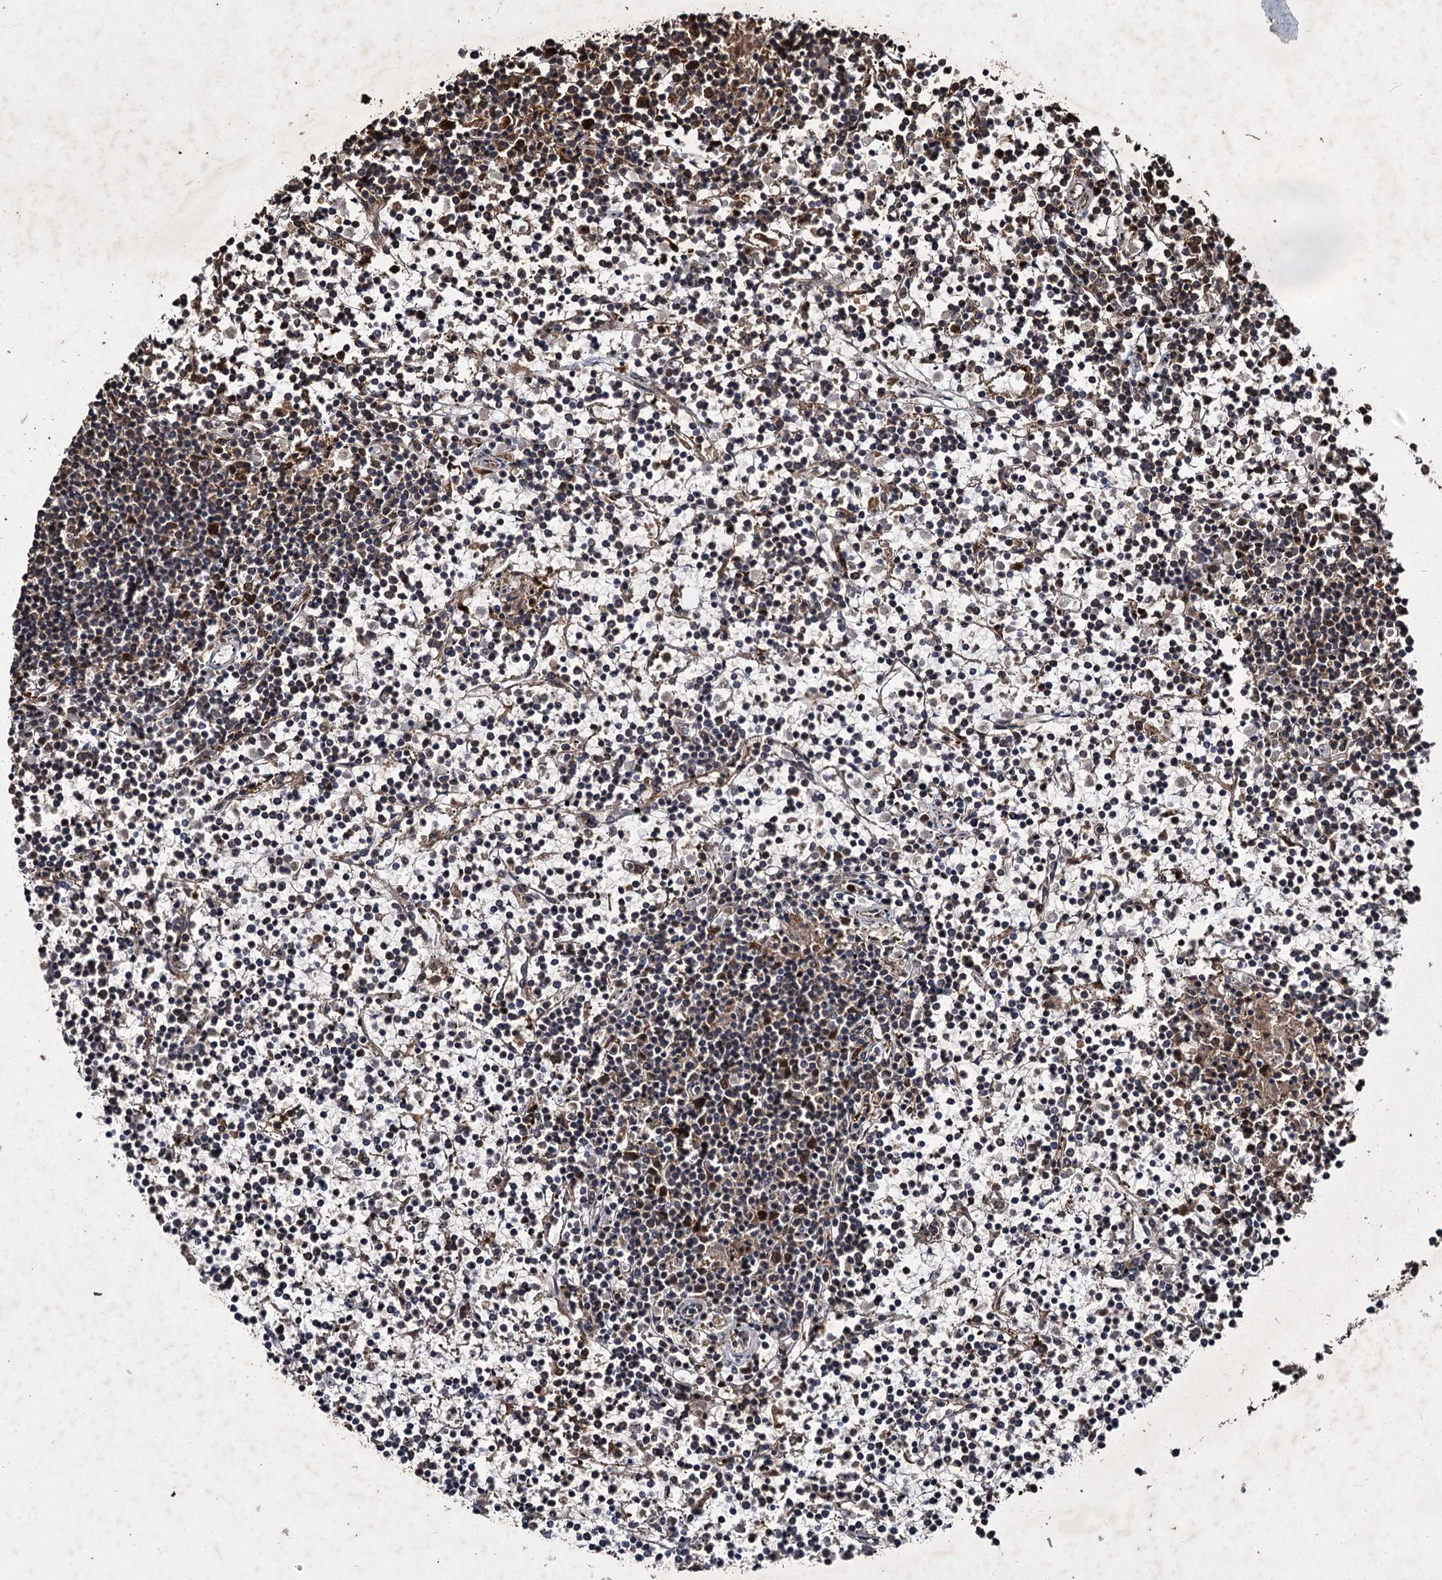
{"staining": {"intensity": "negative", "quantity": "none", "location": "none"}, "tissue": "lymphoma", "cell_type": "Tumor cells", "image_type": "cancer", "snomed": [{"axis": "morphology", "description": "Malignant lymphoma, non-Hodgkin's type, Low grade"}, {"axis": "topography", "description": "Spleen"}], "caption": "DAB immunohistochemical staining of low-grade malignant lymphoma, non-Hodgkin's type exhibits no significant positivity in tumor cells. (Stains: DAB immunohistochemistry with hematoxylin counter stain, Microscopy: brightfield microscopy at high magnification).", "gene": "SLC46A3", "patient": {"sex": "female", "age": 19}}